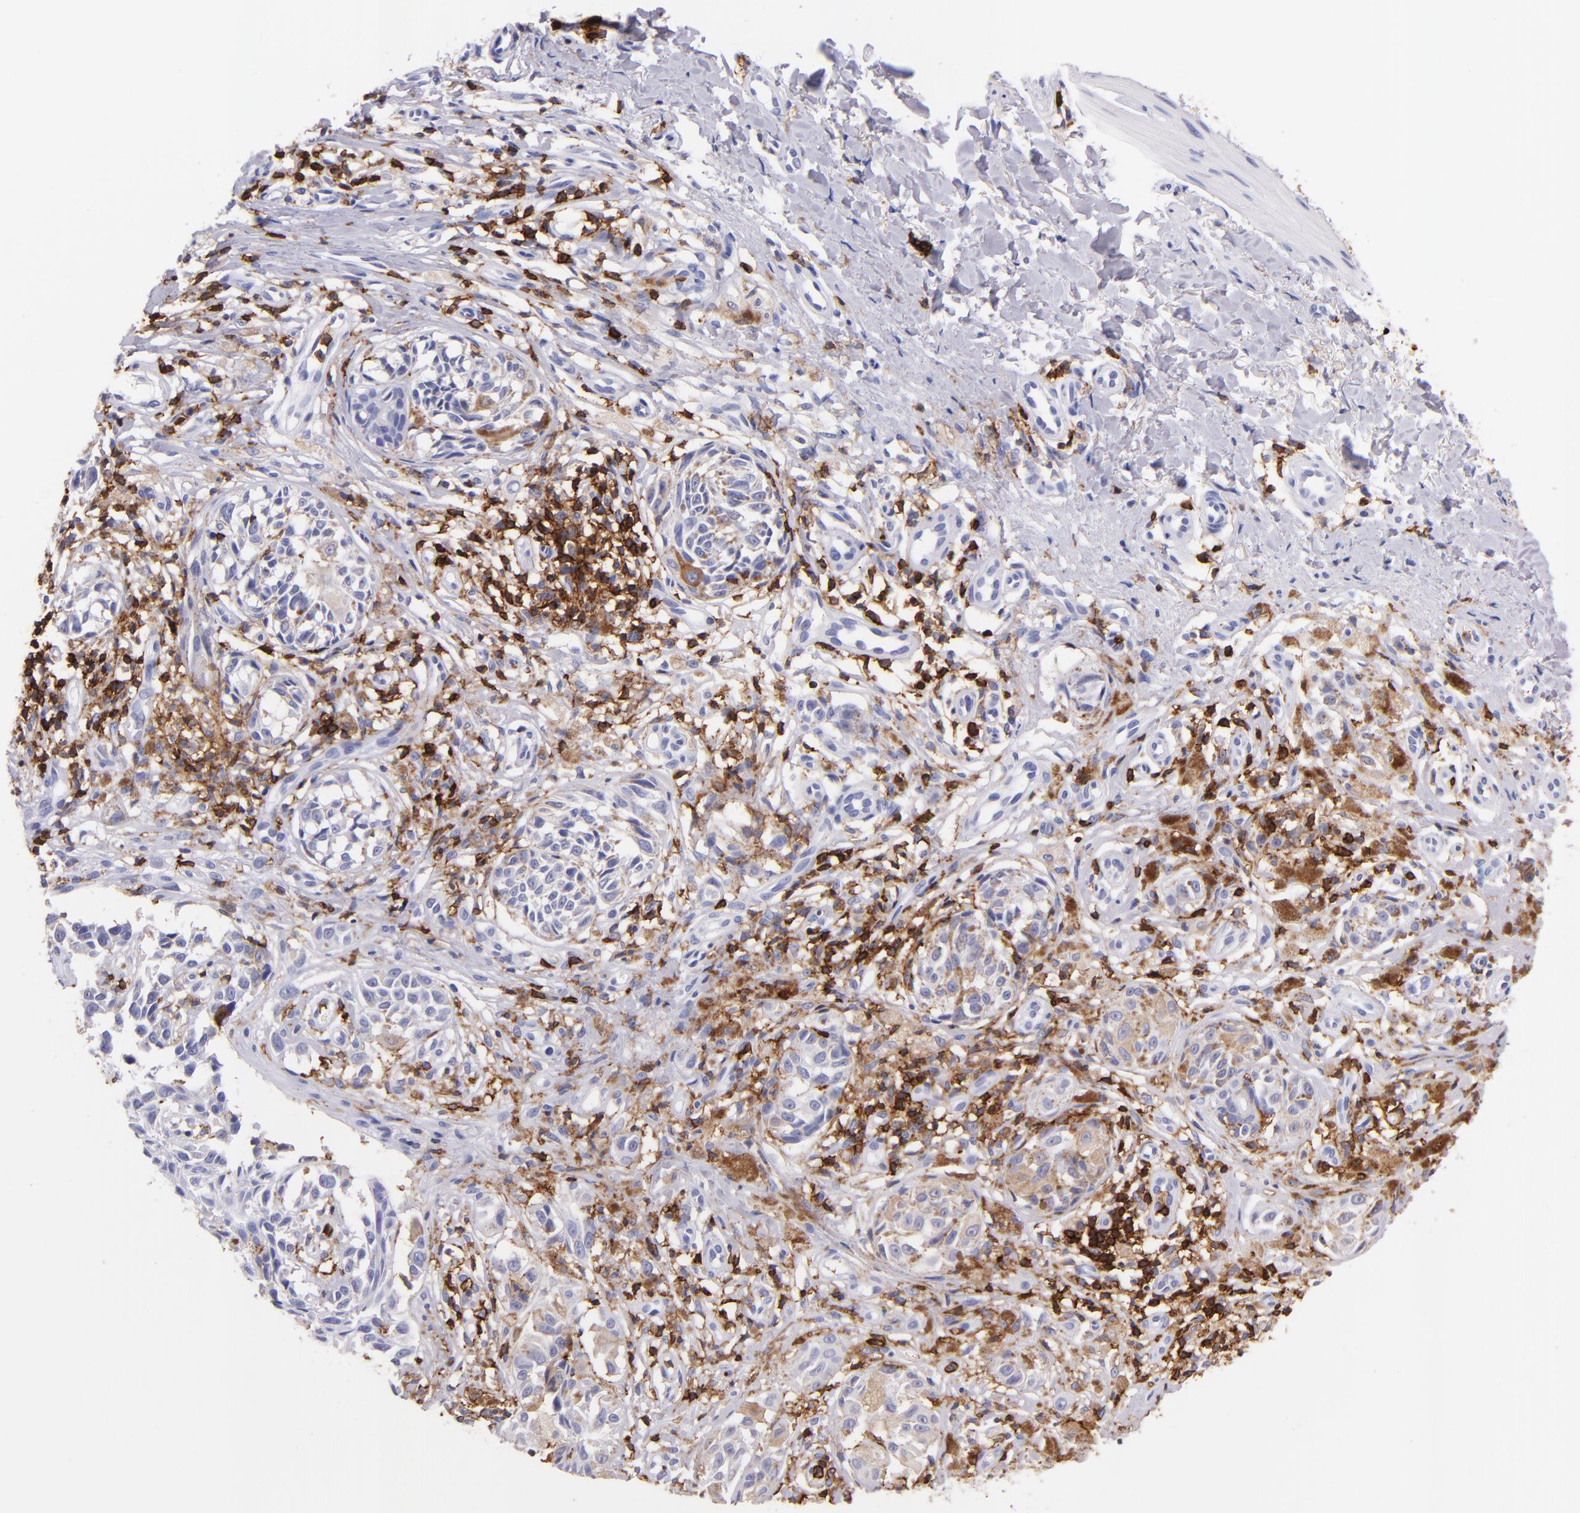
{"staining": {"intensity": "weak", "quantity": "25%-75%", "location": "cytoplasmic/membranous"}, "tissue": "melanoma", "cell_type": "Tumor cells", "image_type": "cancer", "snomed": [{"axis": "morphology", "description": "Malignant melanoma, NOS"}, {"axis": "topography", "description": "Skin"}], "caption": "Immunohistochemistry (DAB) staining of melanoma demonstrates weak cytoplasmic/membranous protein expression in approximately 25%-75% of tumor cells.", "gene": "SPN", "patient": {"sex": "male", "age": 67}}